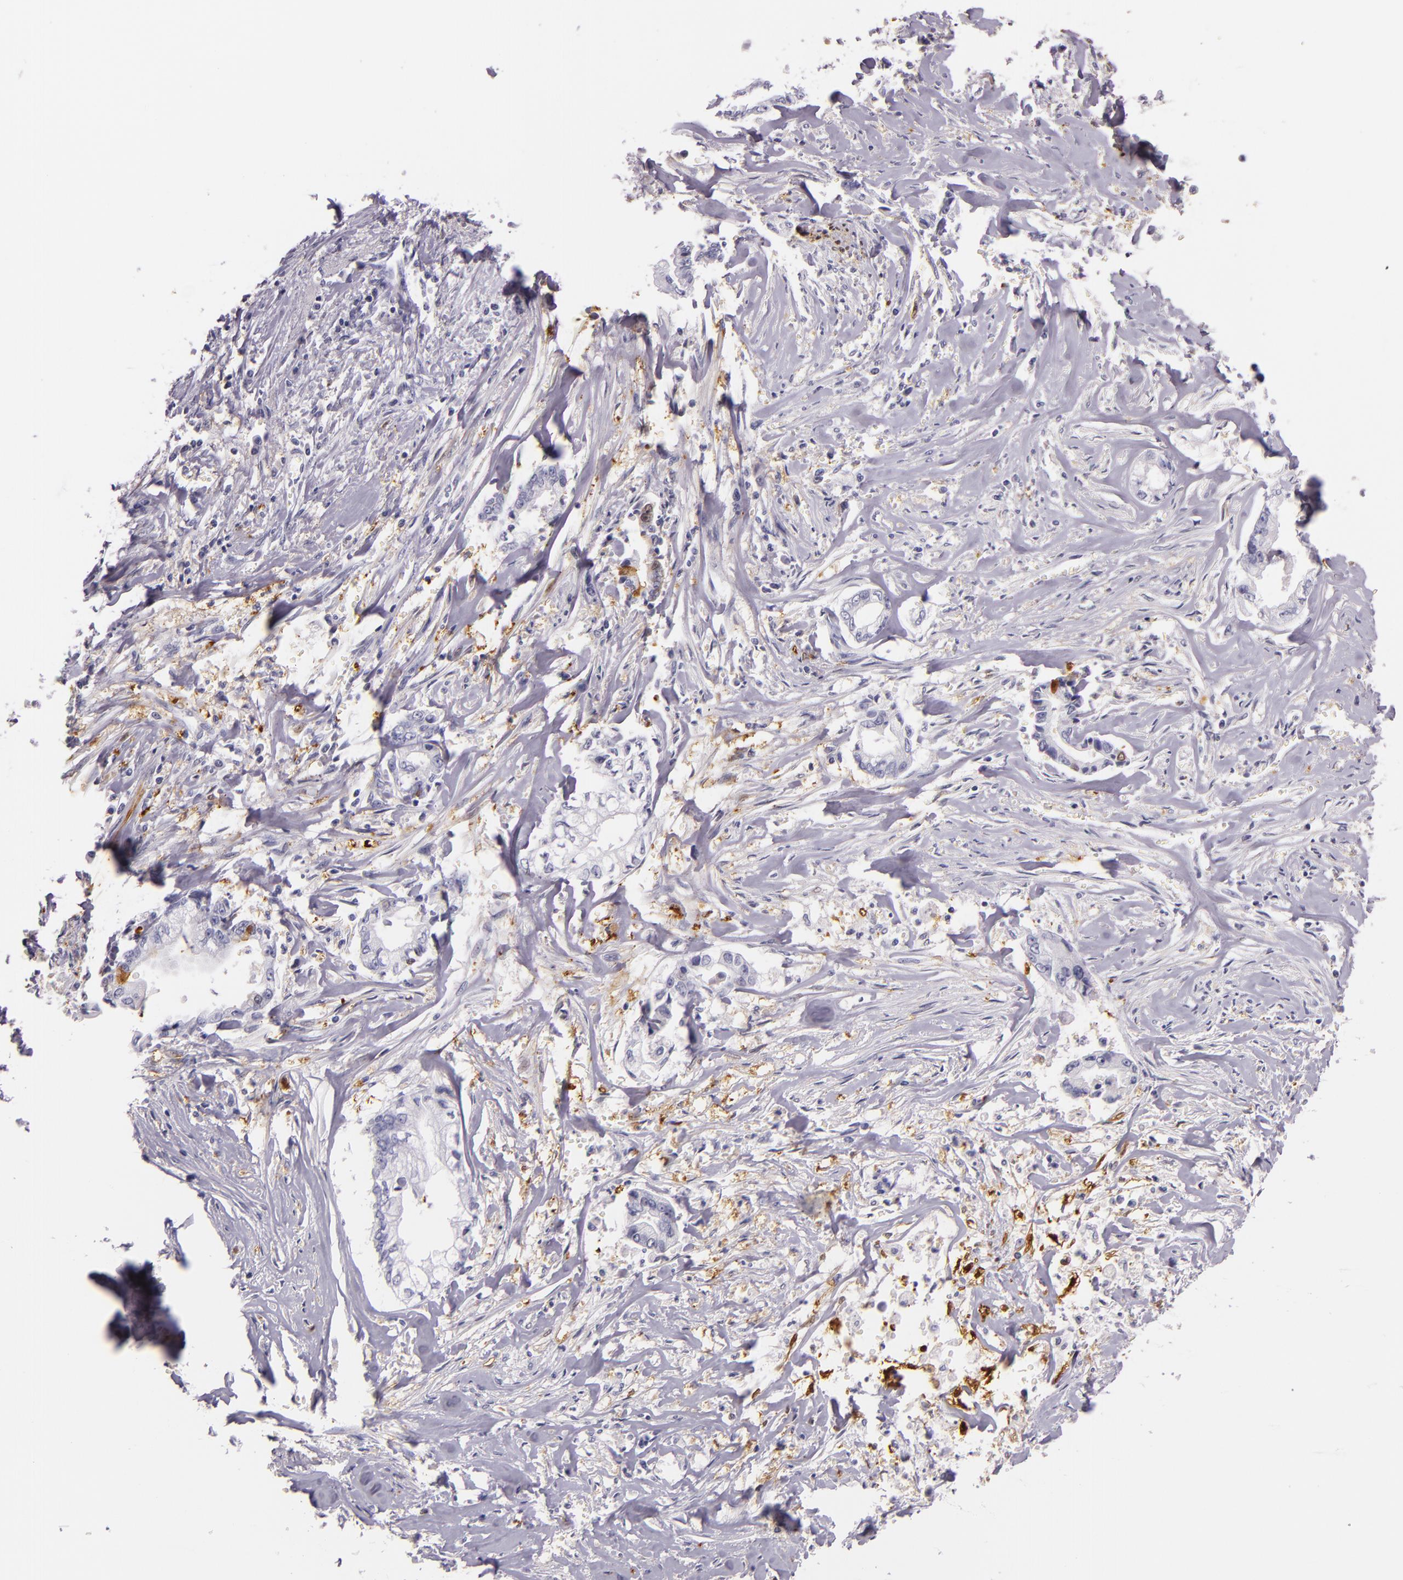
{"staining": {"intensity": "moderate", "quantity": "<25%", "location": "nuclear"}, "tissue": "liver cancer", "cell_type": "Tumor cells", "image_type": "cancer", "snomed": [{"axis": "morphology", "description": "Cholangiocarcinoma"}, {"axis": "topography", "description": "Liver"}], "caption": "Human cholangiocarcinoma (liver) stained with a protein marker exhibits moderate staining in tumor cells.", "gene": "MT1A", "patient": {"sex": "male", "age": 57}}